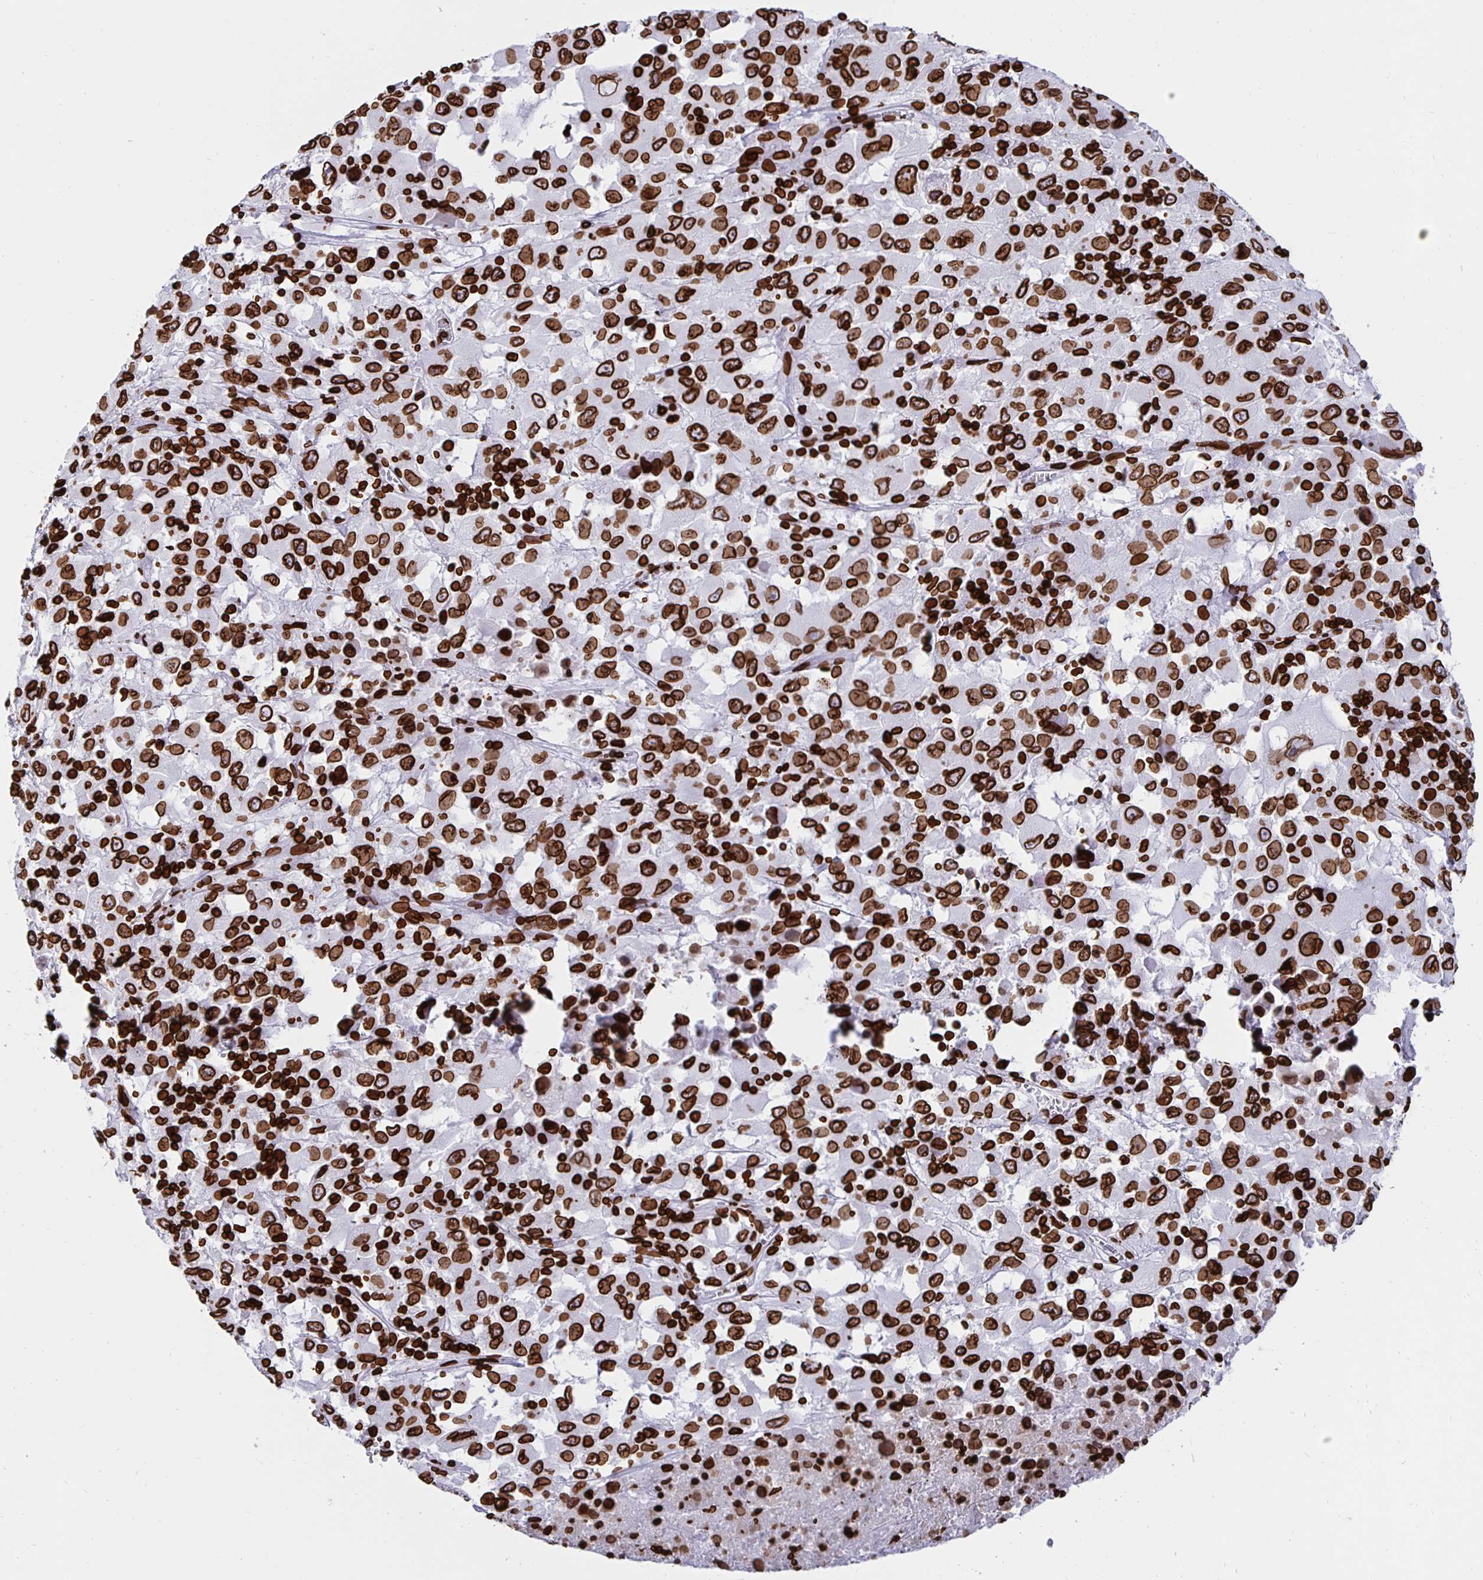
{"staining": {"intensity": "strong", "quantity": ">75%", "location": "cytoplasmic/membranous,nuclear"}, "tissue": "melanoma", "cell_type": "Tumor cells", "image_type": "cancer", "snomed": [{"axis": "morphology", "description": "Malignant melanoma, Metastatic site"}, {"axis": "topography", "description": "Soft tissue"}], "caption": "DAB immunohistochemical staining of human melanoma reveals strong cytoplasmic/membranous and nuclear protein expression in about >75% of tumor cells.", "gene": "LMNB1", "patient": {"sex": "male", "age": 50}}